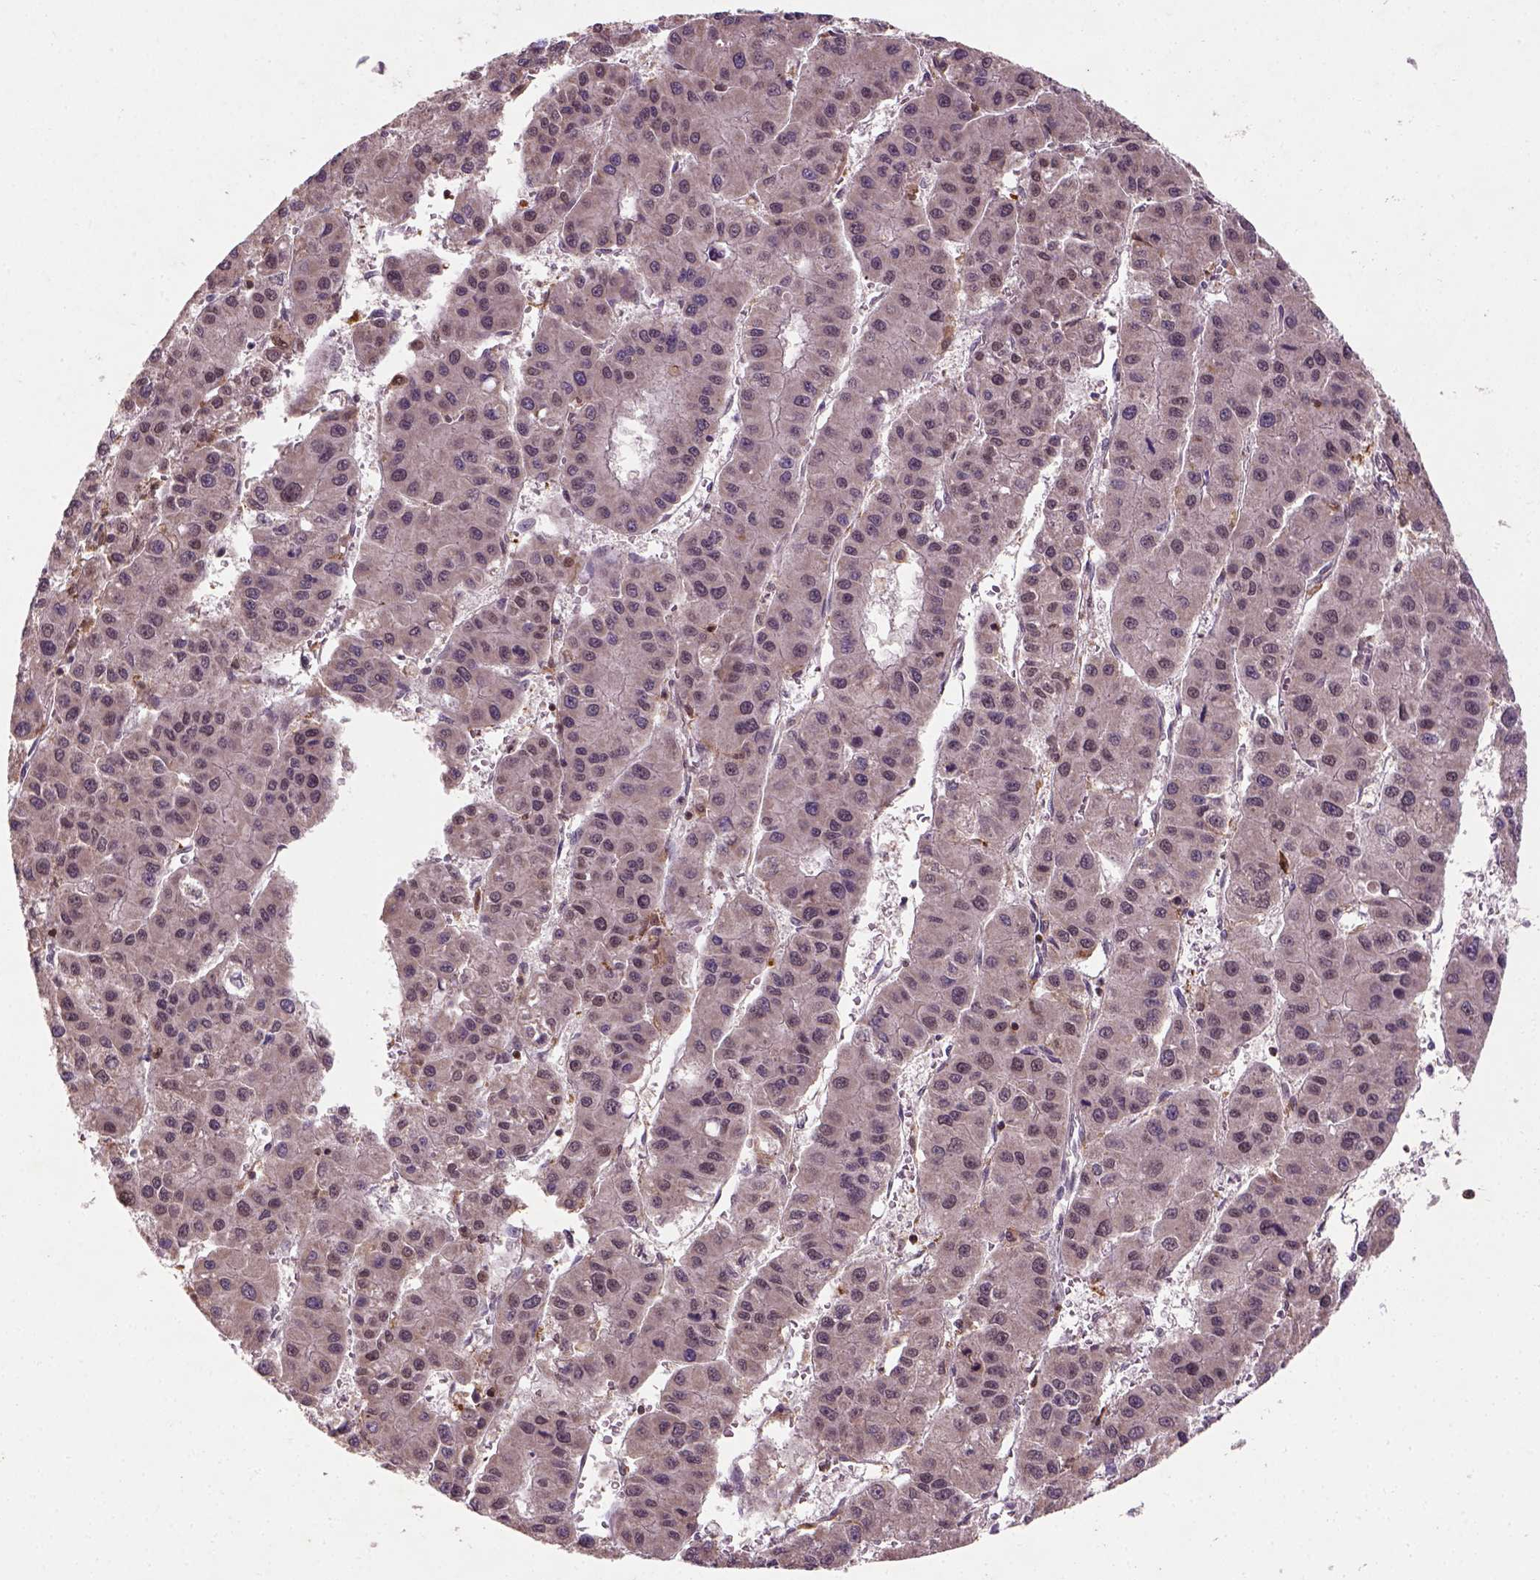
{"staining": {"intensity": "negative", "quantity": "none", "location": "none"}, "tissue": "liver cancer", "cell_type": "Tumor cells", "image_type": "cancer", "snomed": [{"axis": "morphology", "description": "Carcinoma, Hepatocellular, NOS"}, {"axis": "topography", "description": "Liver"}], "caption": "Immunohistochemistry photomicrograph of human liver hepatocellular carcinoma stained for a protein (brown), which shows no expression in tumor cells.", "gene": "CAMKK1", "patient": {"sex": "male", "age": 73}}